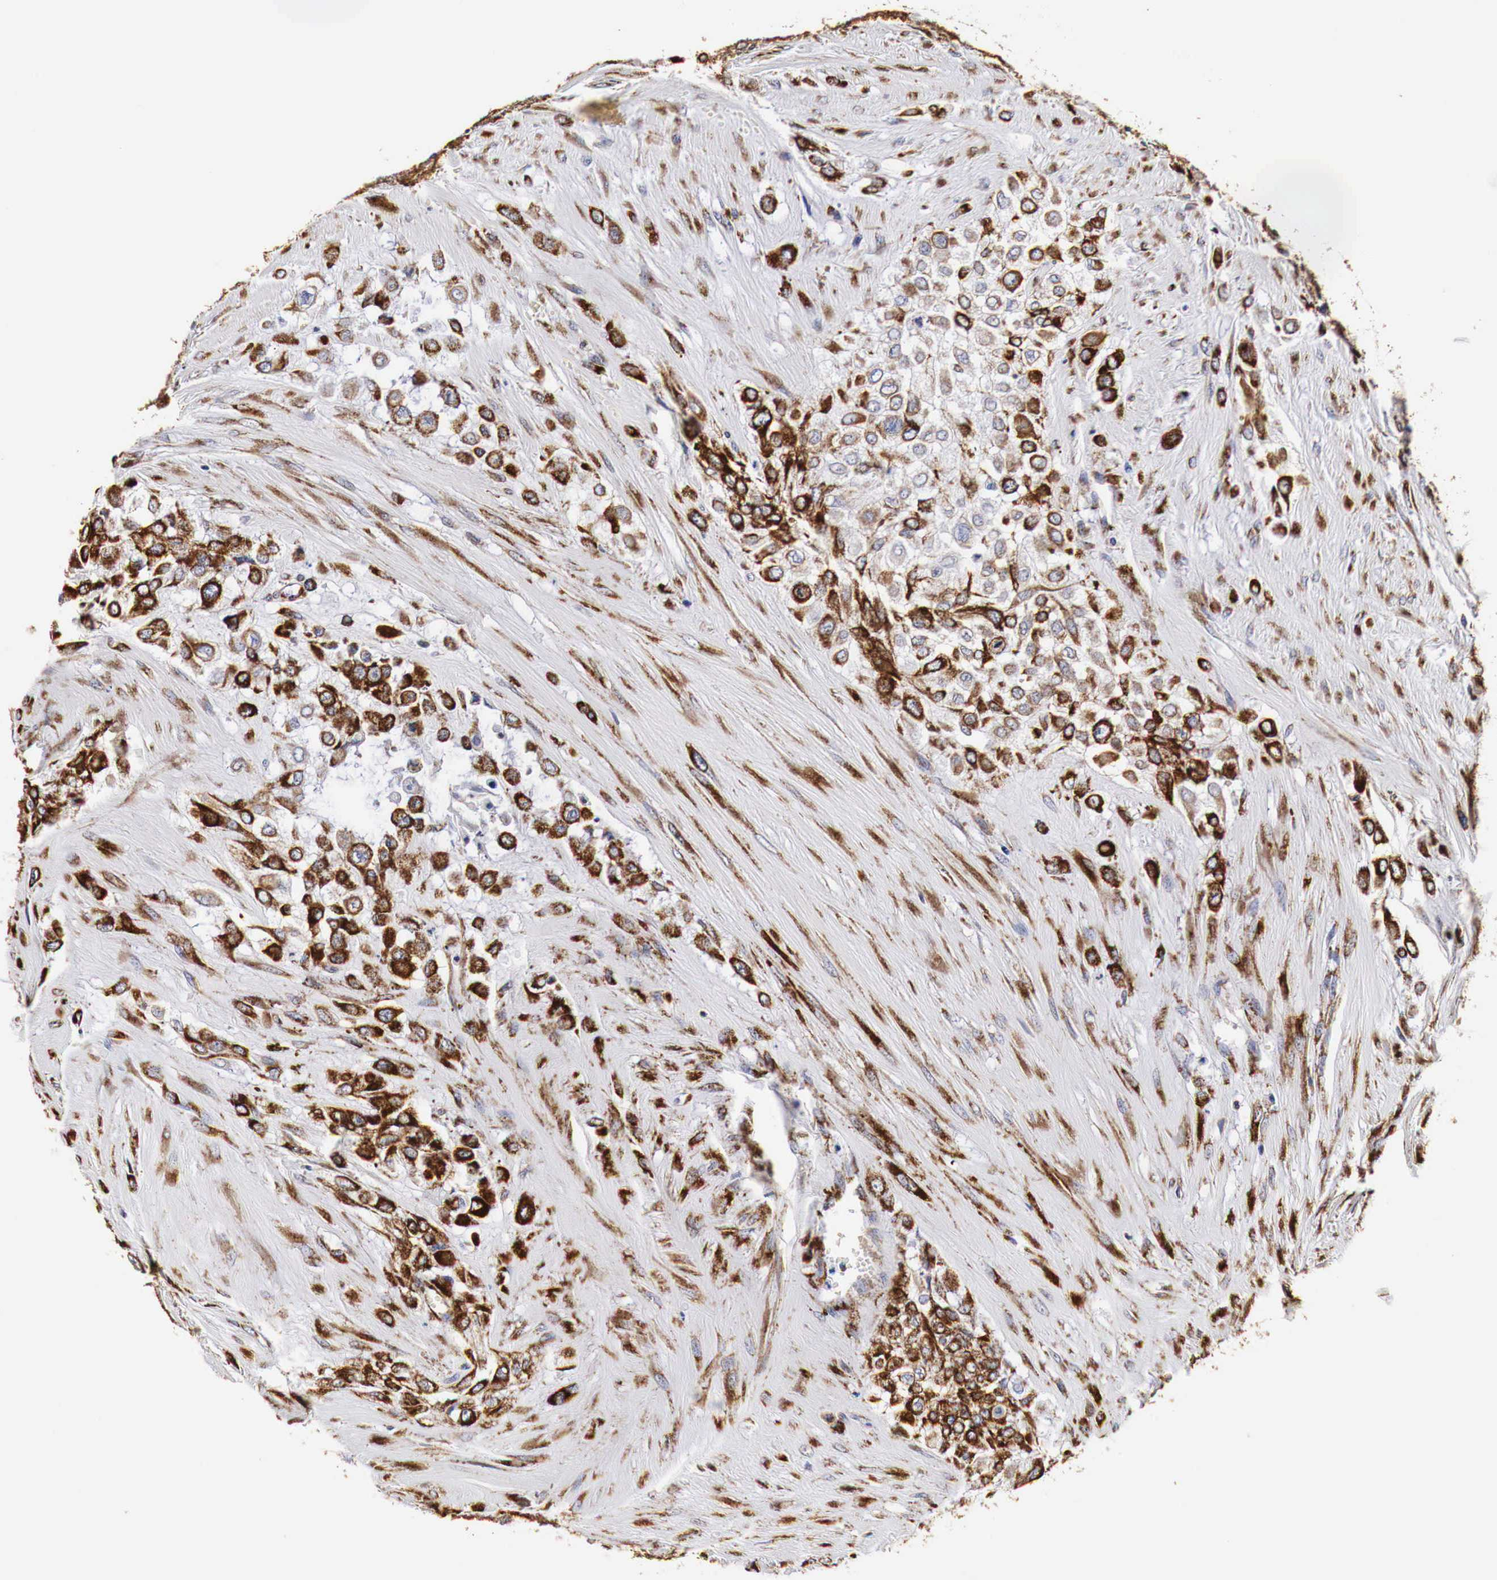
{"staining": {"intensity": "strong", "quantity": ">75%", "location": "cytoplasmic/membranous"}, "tissue": "urothelial cancer", "cell_type": "Tumor cells", "image_type": "cancer", "snomed": [{"axis": "morphology", "description": "Urothelial carcinoma, High grade"}, {"axis": "topography", "description": "Urinary bladder"}], "caption": "This histopathology image exhibits IHC staining of human high-grade urothelial carcinoma, with high strong cytoplasmic/membranous expression in approximately >75% of tumor cells.", "gene": "CKAP4", "patient": {"sex": "male", "age": 57}}